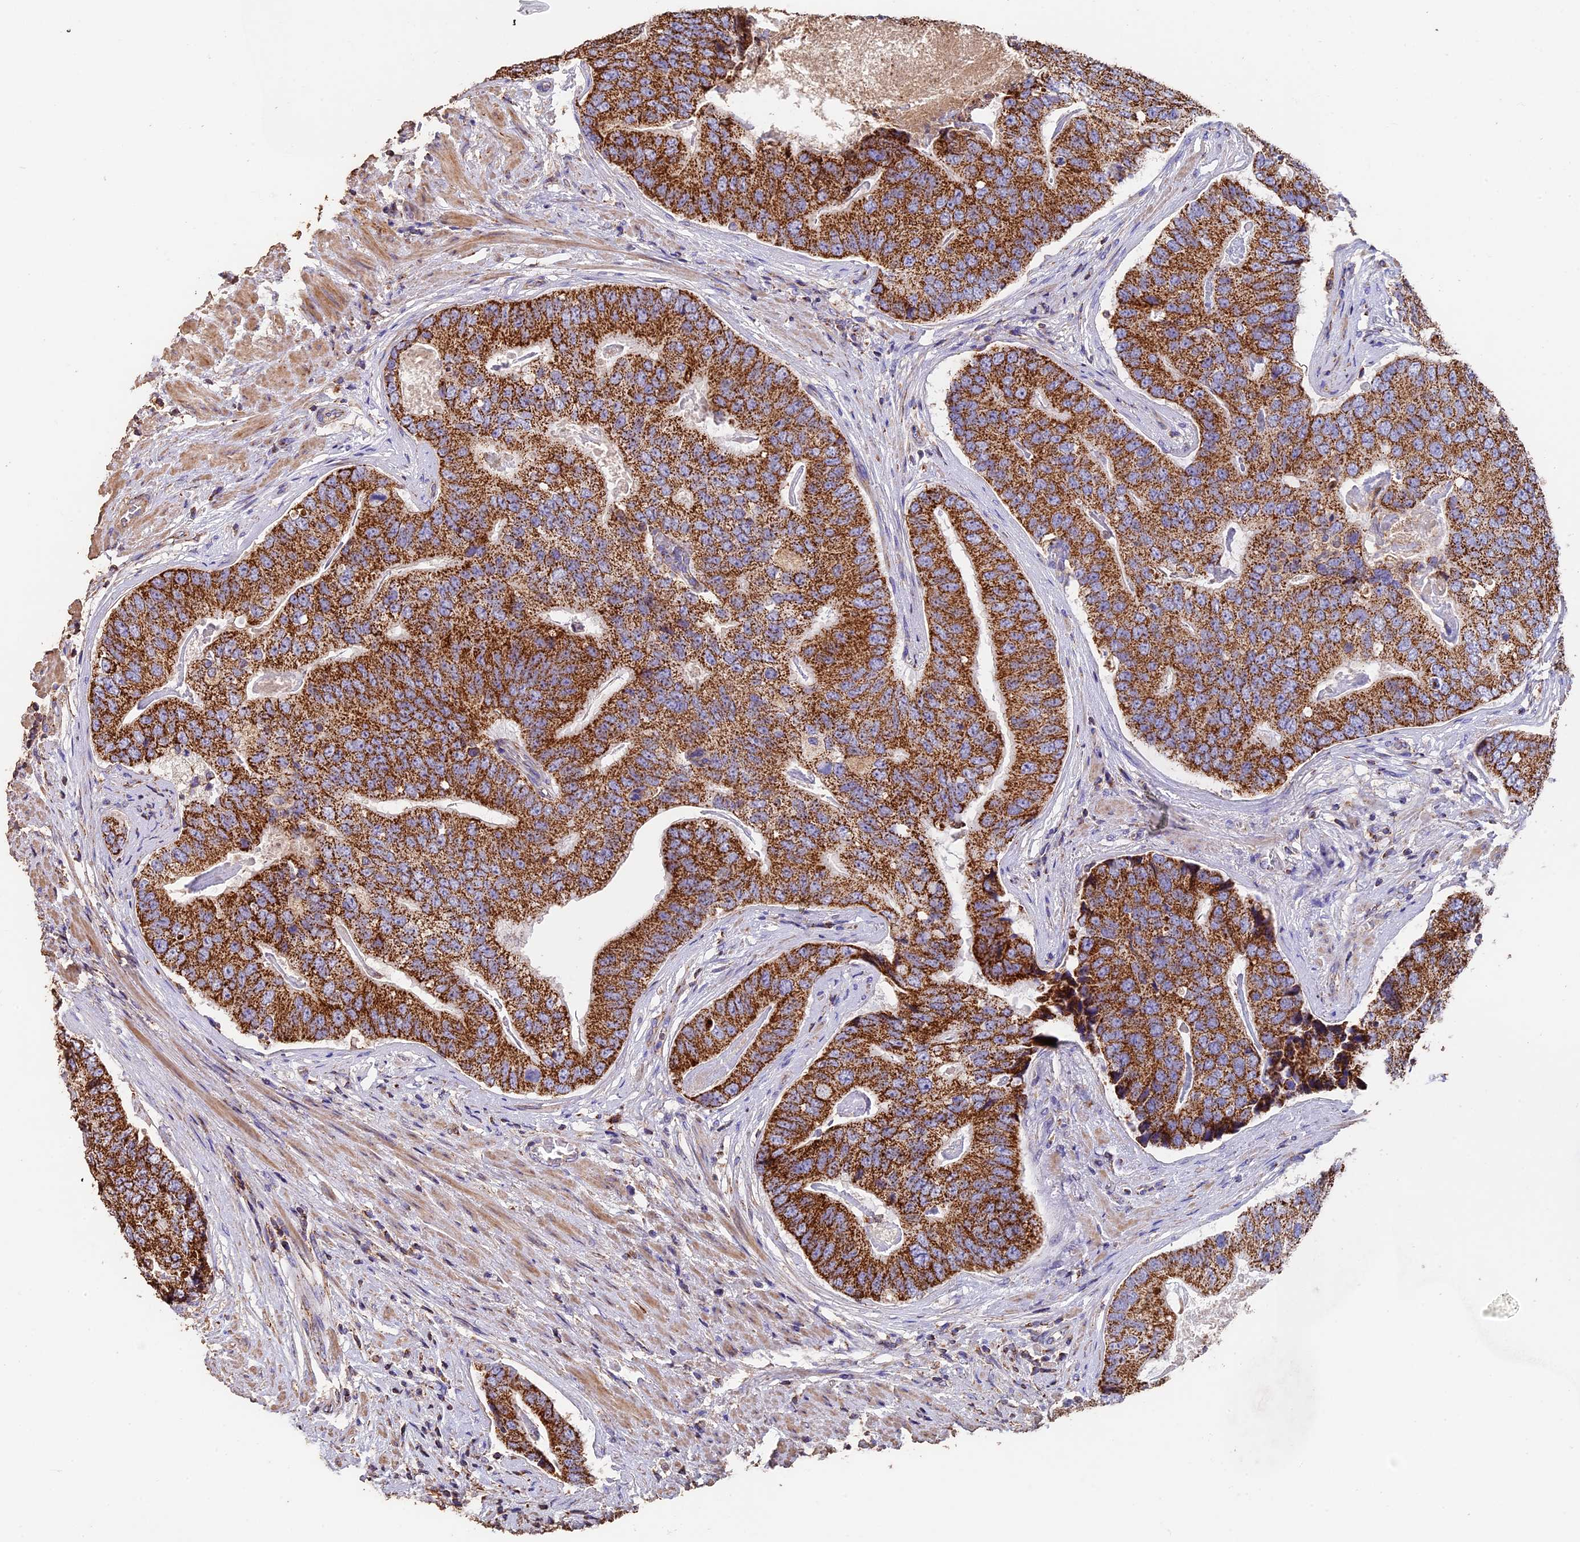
{"staining": {"intensity": "strong", "quantity": ">75%", "location": "cytoplasmic/membranous"}, "tissue": "prostate cancer", "cell_type": "Tumor cells", "image_type": "cancer", "snomed": [{"axis": "morphology", "description": "Adenocarcinoma, High grade"}, {"axis": "topography", "description": "Prostate"}], "caption": "Human prostate cancer stained with a brown dye reveals strong cytoplasmic/membranous positive positivity in about >75% of tumor cells.", "gene": "ADAT1", "patient": {"sex": "male", "age": 70}}